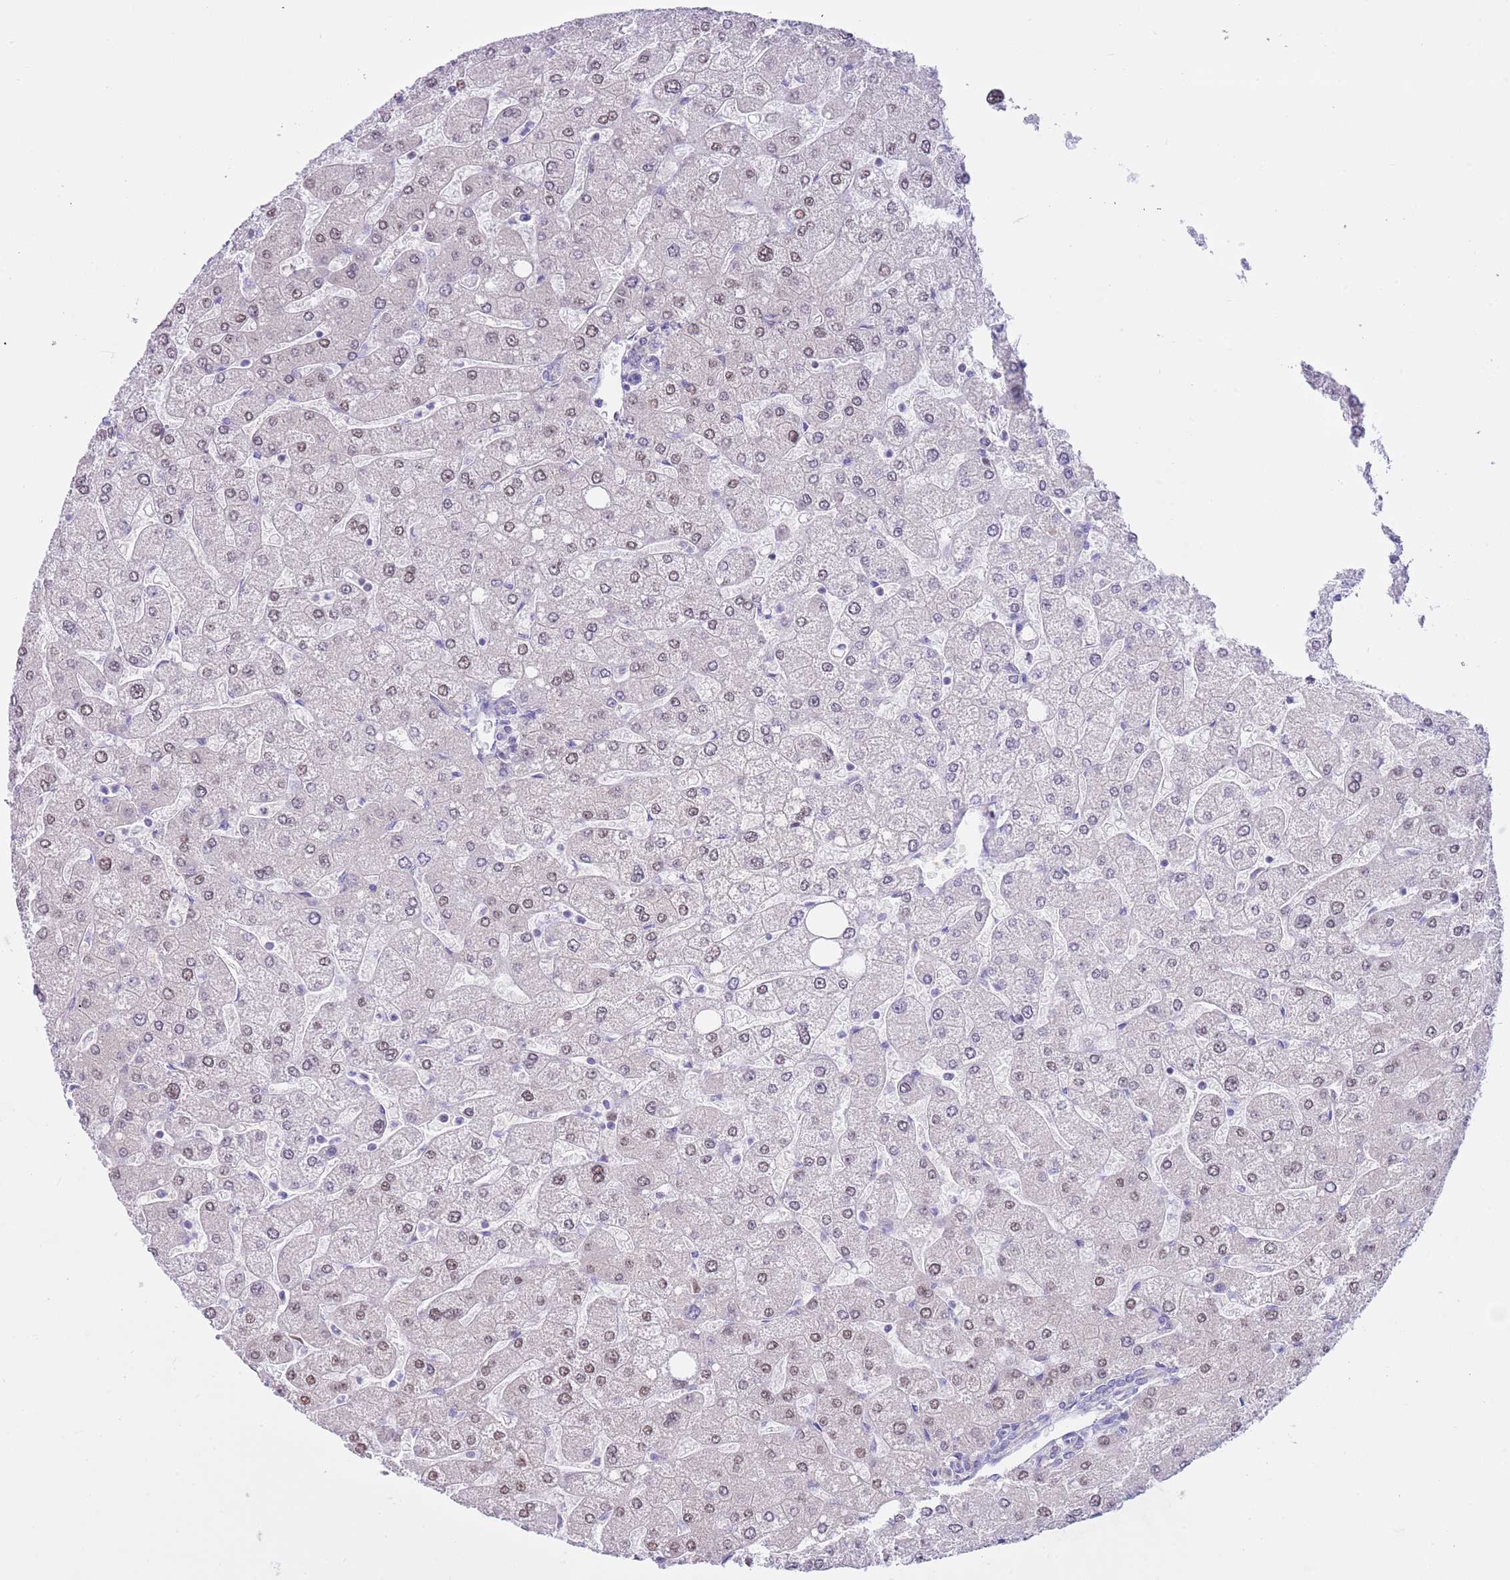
{"staining": {"intensity": "negative", "quantity": "none", "location": "none"}, "tissue": "liver", "cell_type": "Cholangiocytes", "image_type": "normal", "snomed": [{"axis": "morphology", "description": "Normal tissue, NOS"}, {"axis": "topography", "description": "Liver"}], "caption": "DAB immunohistochemical staining of normal liver demonstrates no significant positivity in cholangiocytes. The staining was performed using DAB (3,3'-diaminobenzidine) to visualize the protein expression in brown, while the nuclei were stained in blue with hematoxylin (Magnification: 20x).", "gene": "DDI2", "patient": {"sex": "male", "age": 55}}